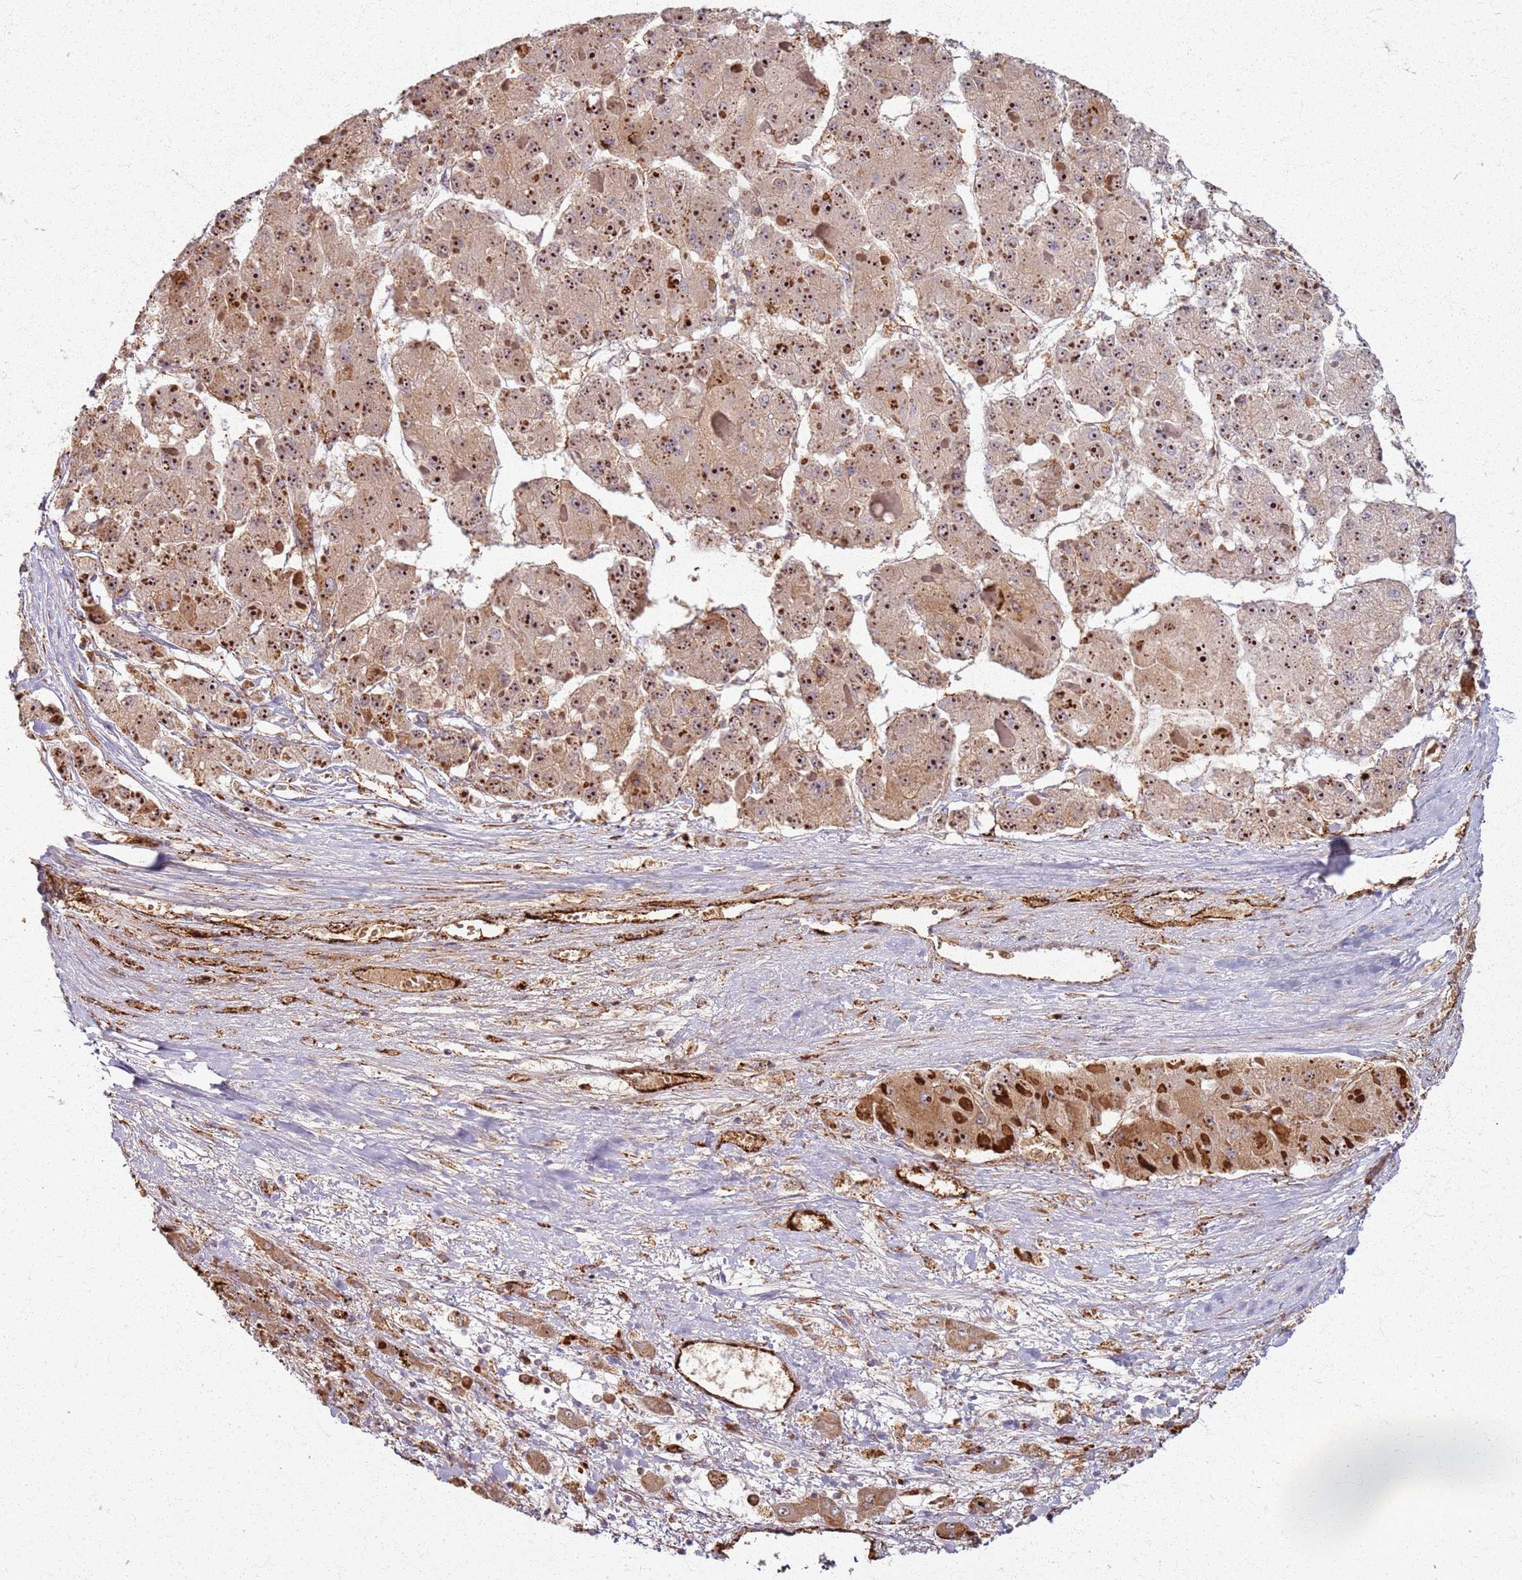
{"staining": {"intensity": "strong", "quantity": ">75%", "location": "cytoplasmic/membranous,nuclear"}, "tissue": "liver cancer", "cell_type": "Tumor cells", "image_type": "cancer", "snomed": [{"axis": "morphology", "description": "Carcinoma, Hepatocellular, NOS"}, {"axis": "topography", "description": "Liver"}], "caption": "Protein positivity by IHC reveals strong cytoplasmic/membranous and nuclear expression in about >75% of tumor cells in liver cancer (hepatocellular carcinoma).", "gene": "KRI1", "patient": {"sex": "female", "age": 73}}